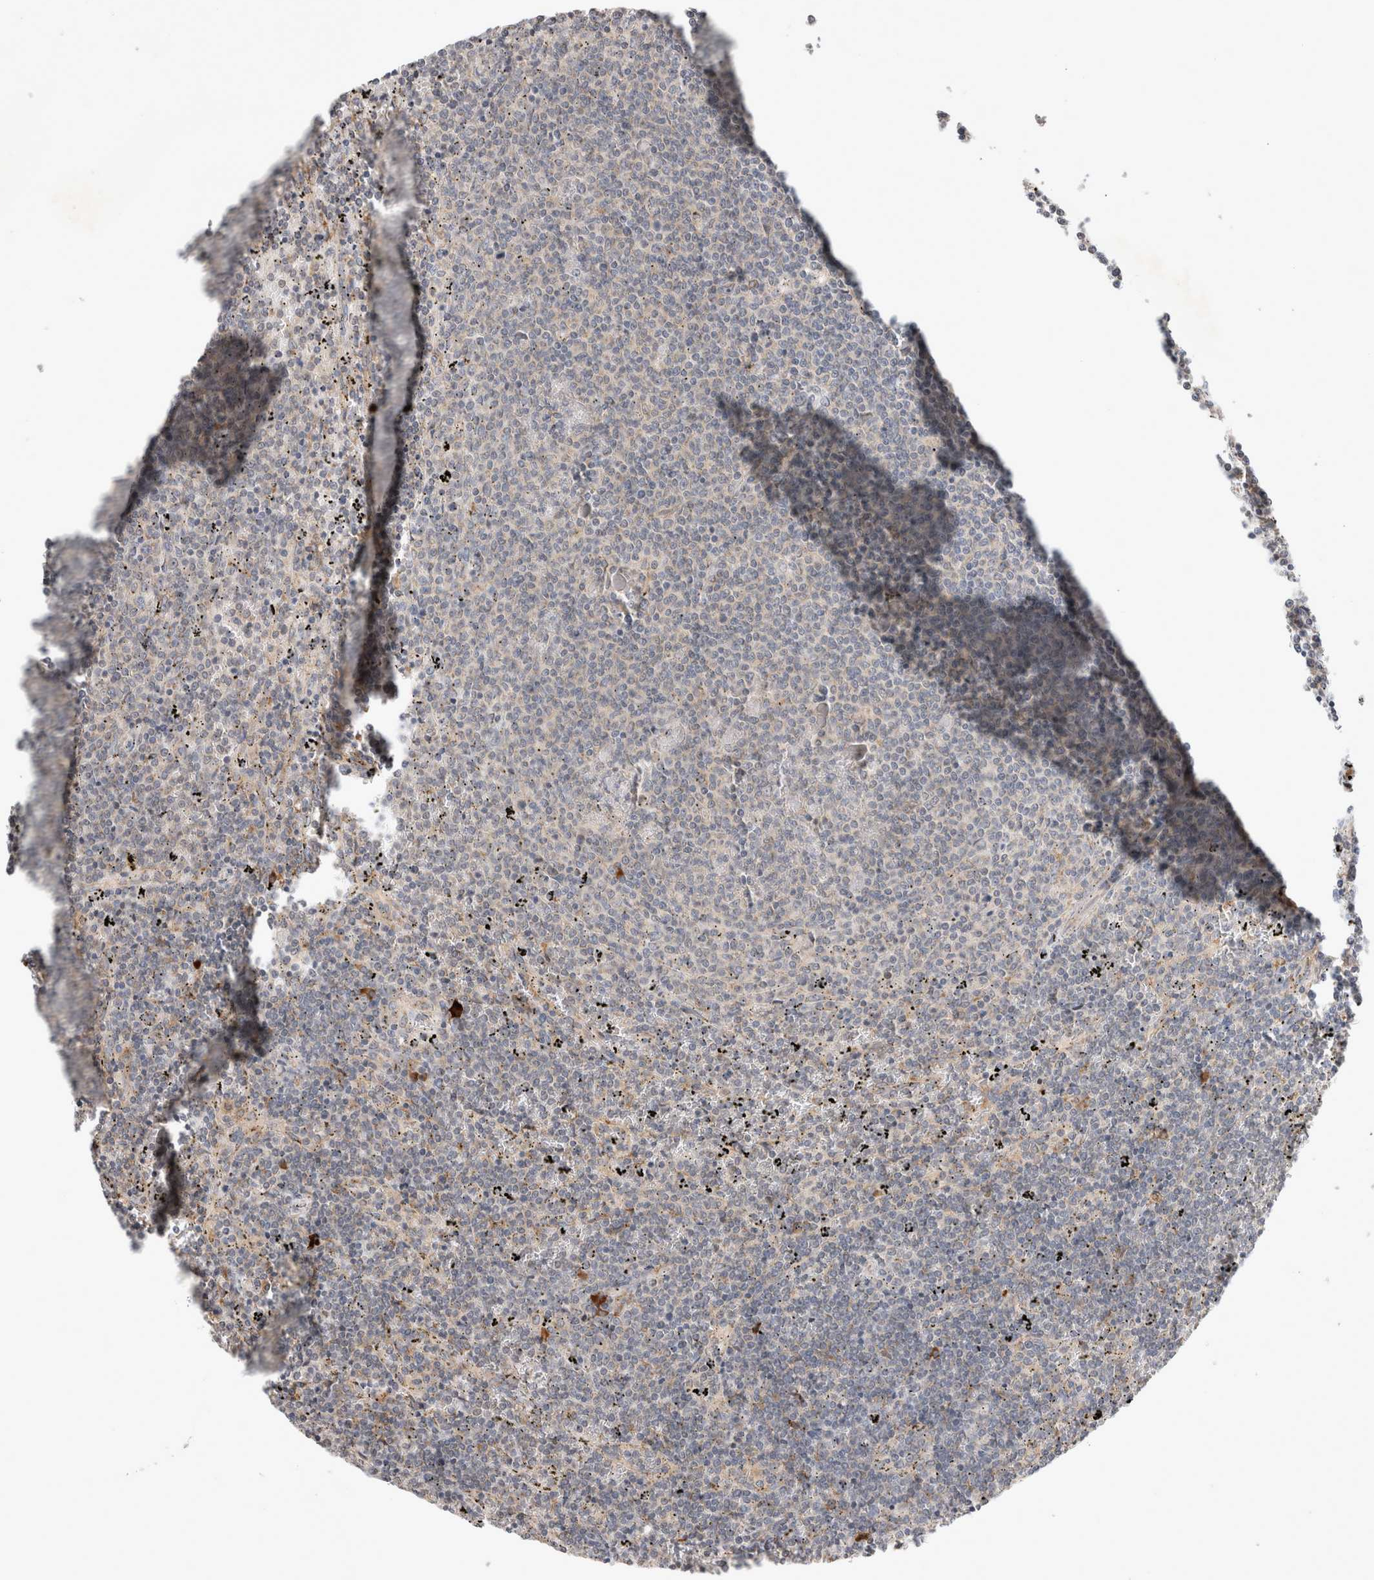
{"staining": {"intensity": "negative", "quantity": "none", "location": "none"}, "tissue": "lymphoma", "cell_type": "Tumor cells", "image_type": "cancer", "snomed": [{"axis": "morphology", "description": "Malignant lymphoma, non-Hodgkin's type, Low grade"}, {"axis": "topography", "description": "Spleen"}], "caption": "Micrograph shows no protein positivity in tumor cells of lymphoma tissue.", "gene": "NEDD4L", "patient": {"sex": "female", "age": 50}}